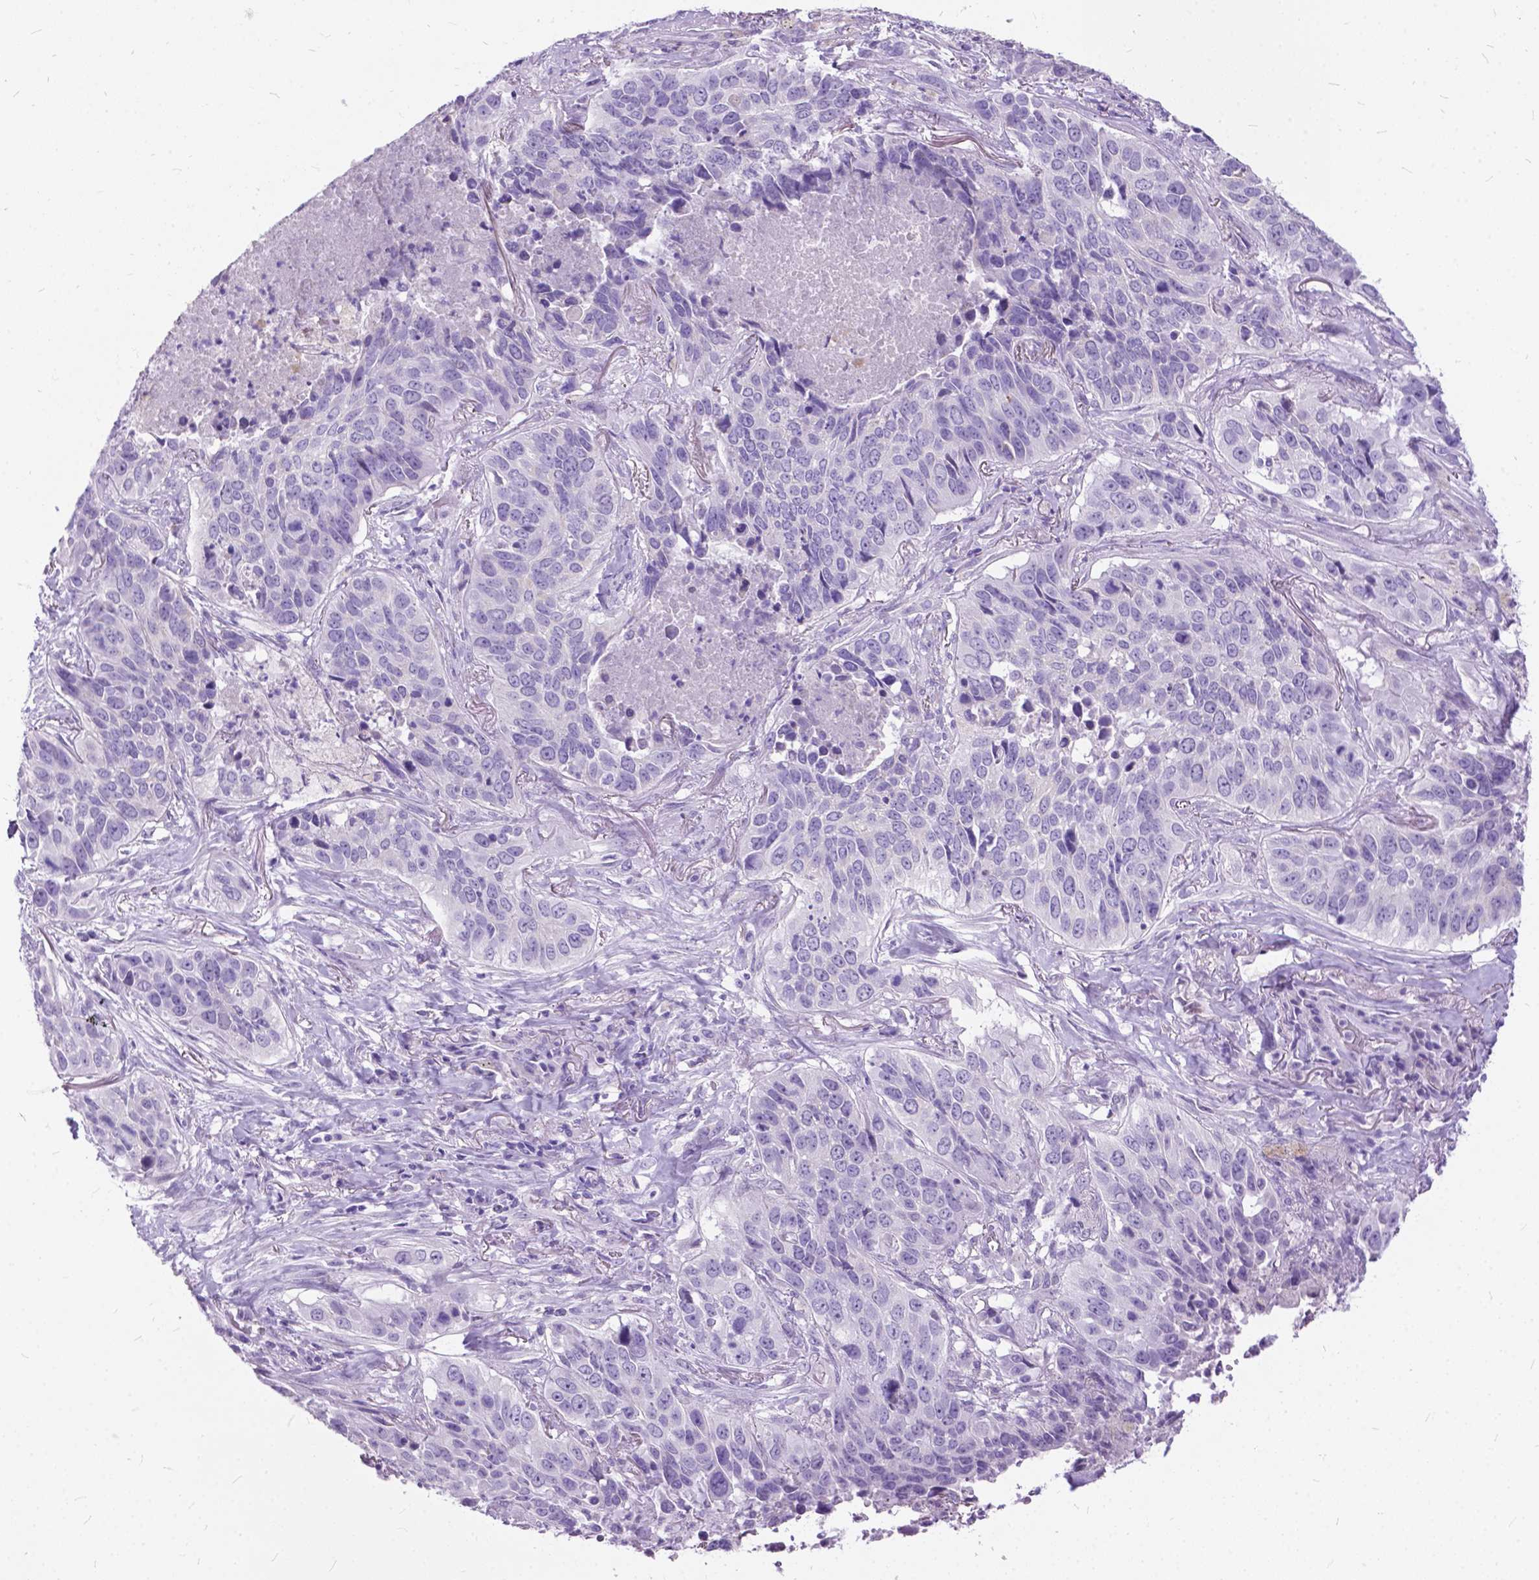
{"staining": {"intensity": "negative", "quantity": "none", "location": "none"}, "tissue": "lung cancer", "cell_type": "Tumor cells", "image_type": "cancer", "snomed": [{"axis": "morphology", "description": "Normal tissue, NOS"}, {"axis": "morphology", "description": "Squamous cell carcinoma, NOS"}, {"axis": "topography", "description": "Bronchus"}, {"axis": "topography", "description": "Lung"}], "caption": "The image demonstrates no significant staining in tumor cells of lung cancer.", "gene": "BSND", "patient": {"sex": "male", "age": 64}}